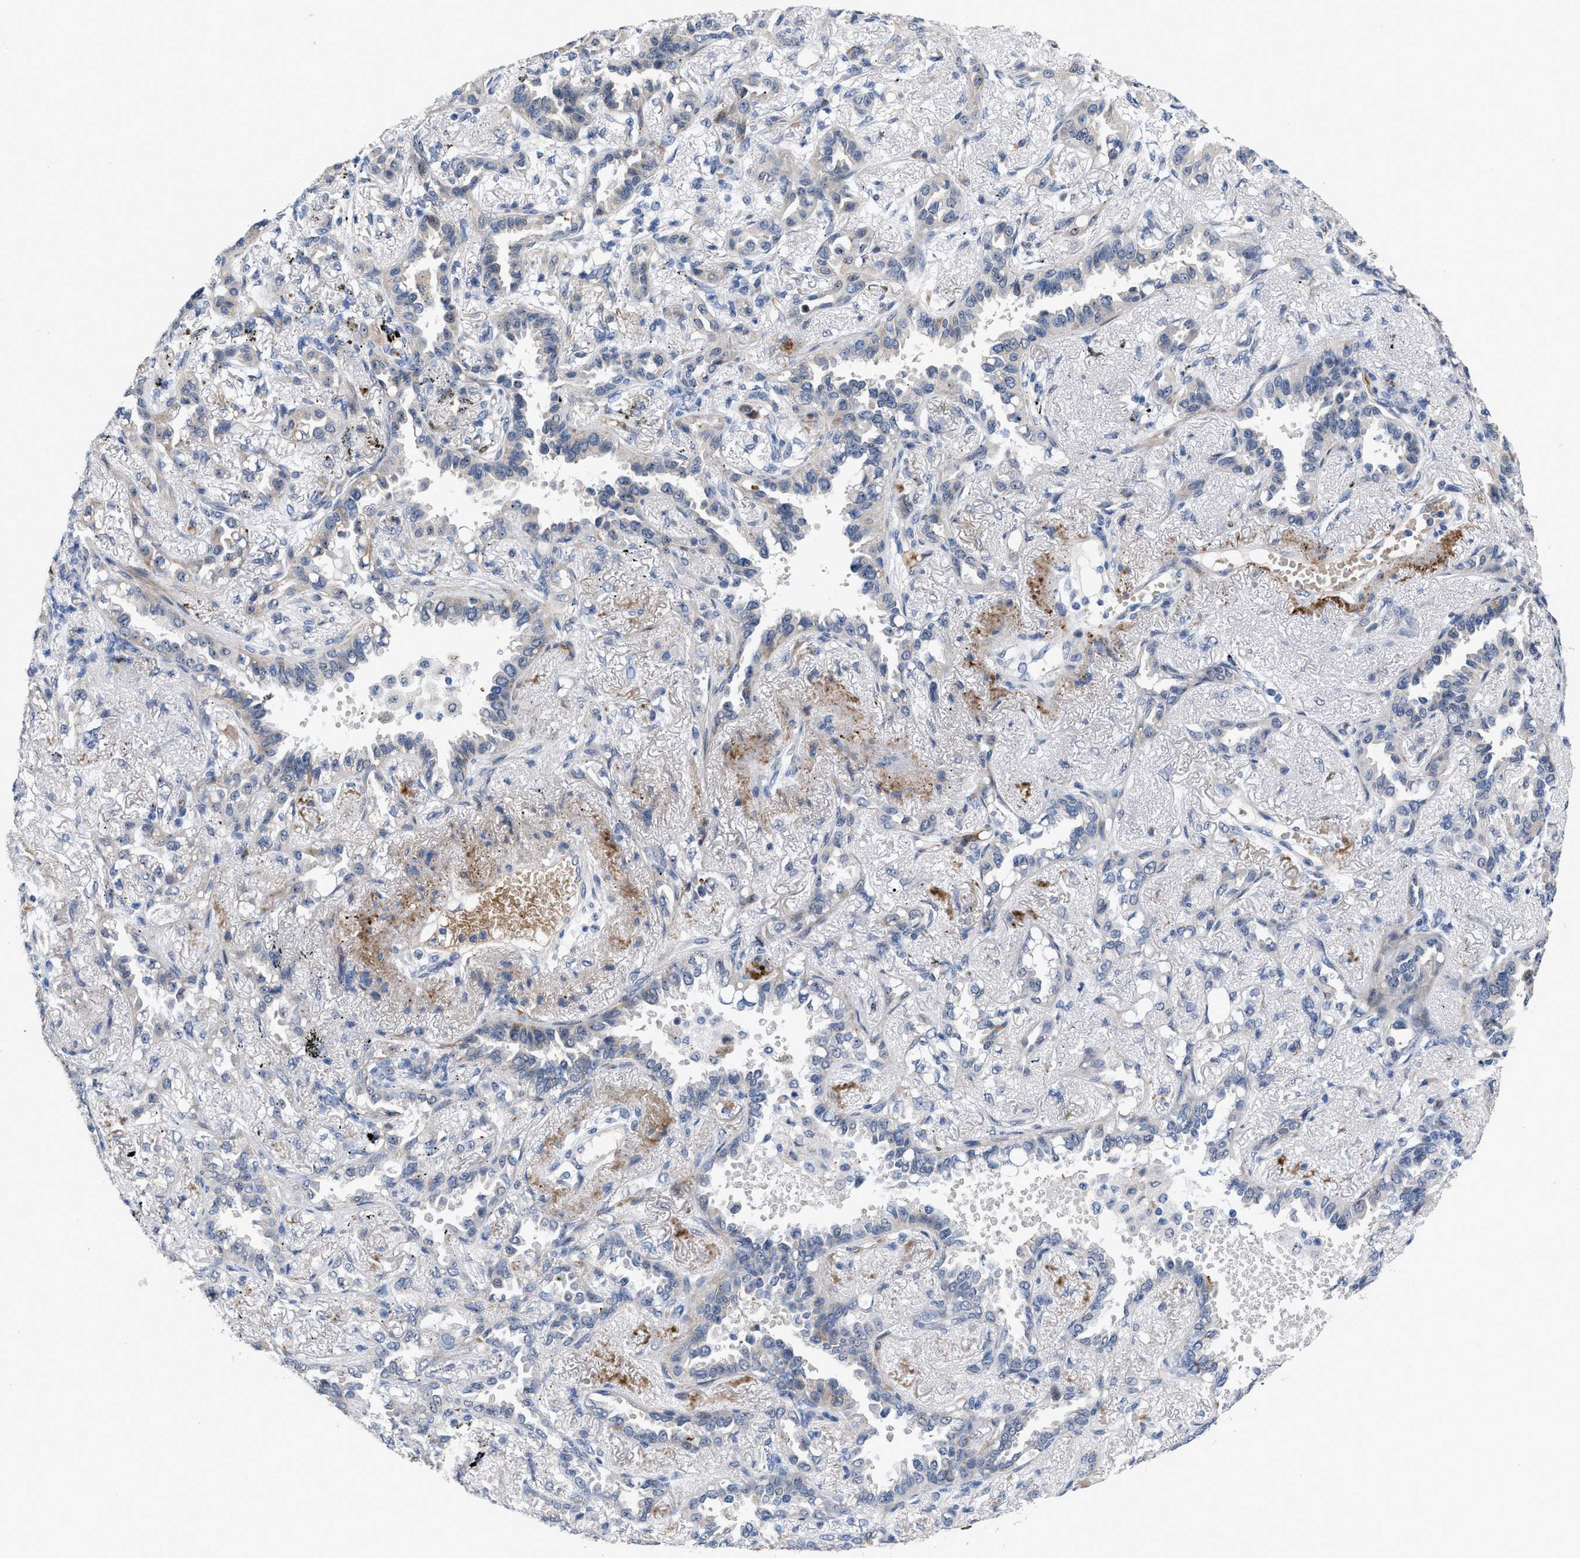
{"staining": {"intensity": "weak", "quantity": "<25%", "location": "cytoplasmic/membranous"}, "tissue": "lung cancer", "cell_type": "Tumor cells", "image_type": "cancer", "snomed": [{"axis": "morphology", "description": "Adenocarcinoma, NOS"}, {"axis": "topography", "description": "Lung"}], "caption": "This micrograph is of adenocarcinoma (lung) stained with IHC to label a protein in brown with the nuclei are counter-stained blue. There is no positivity in tumor cells.", "gene": "POLR1F", "patient": {"sex": "male", "age": 59}}